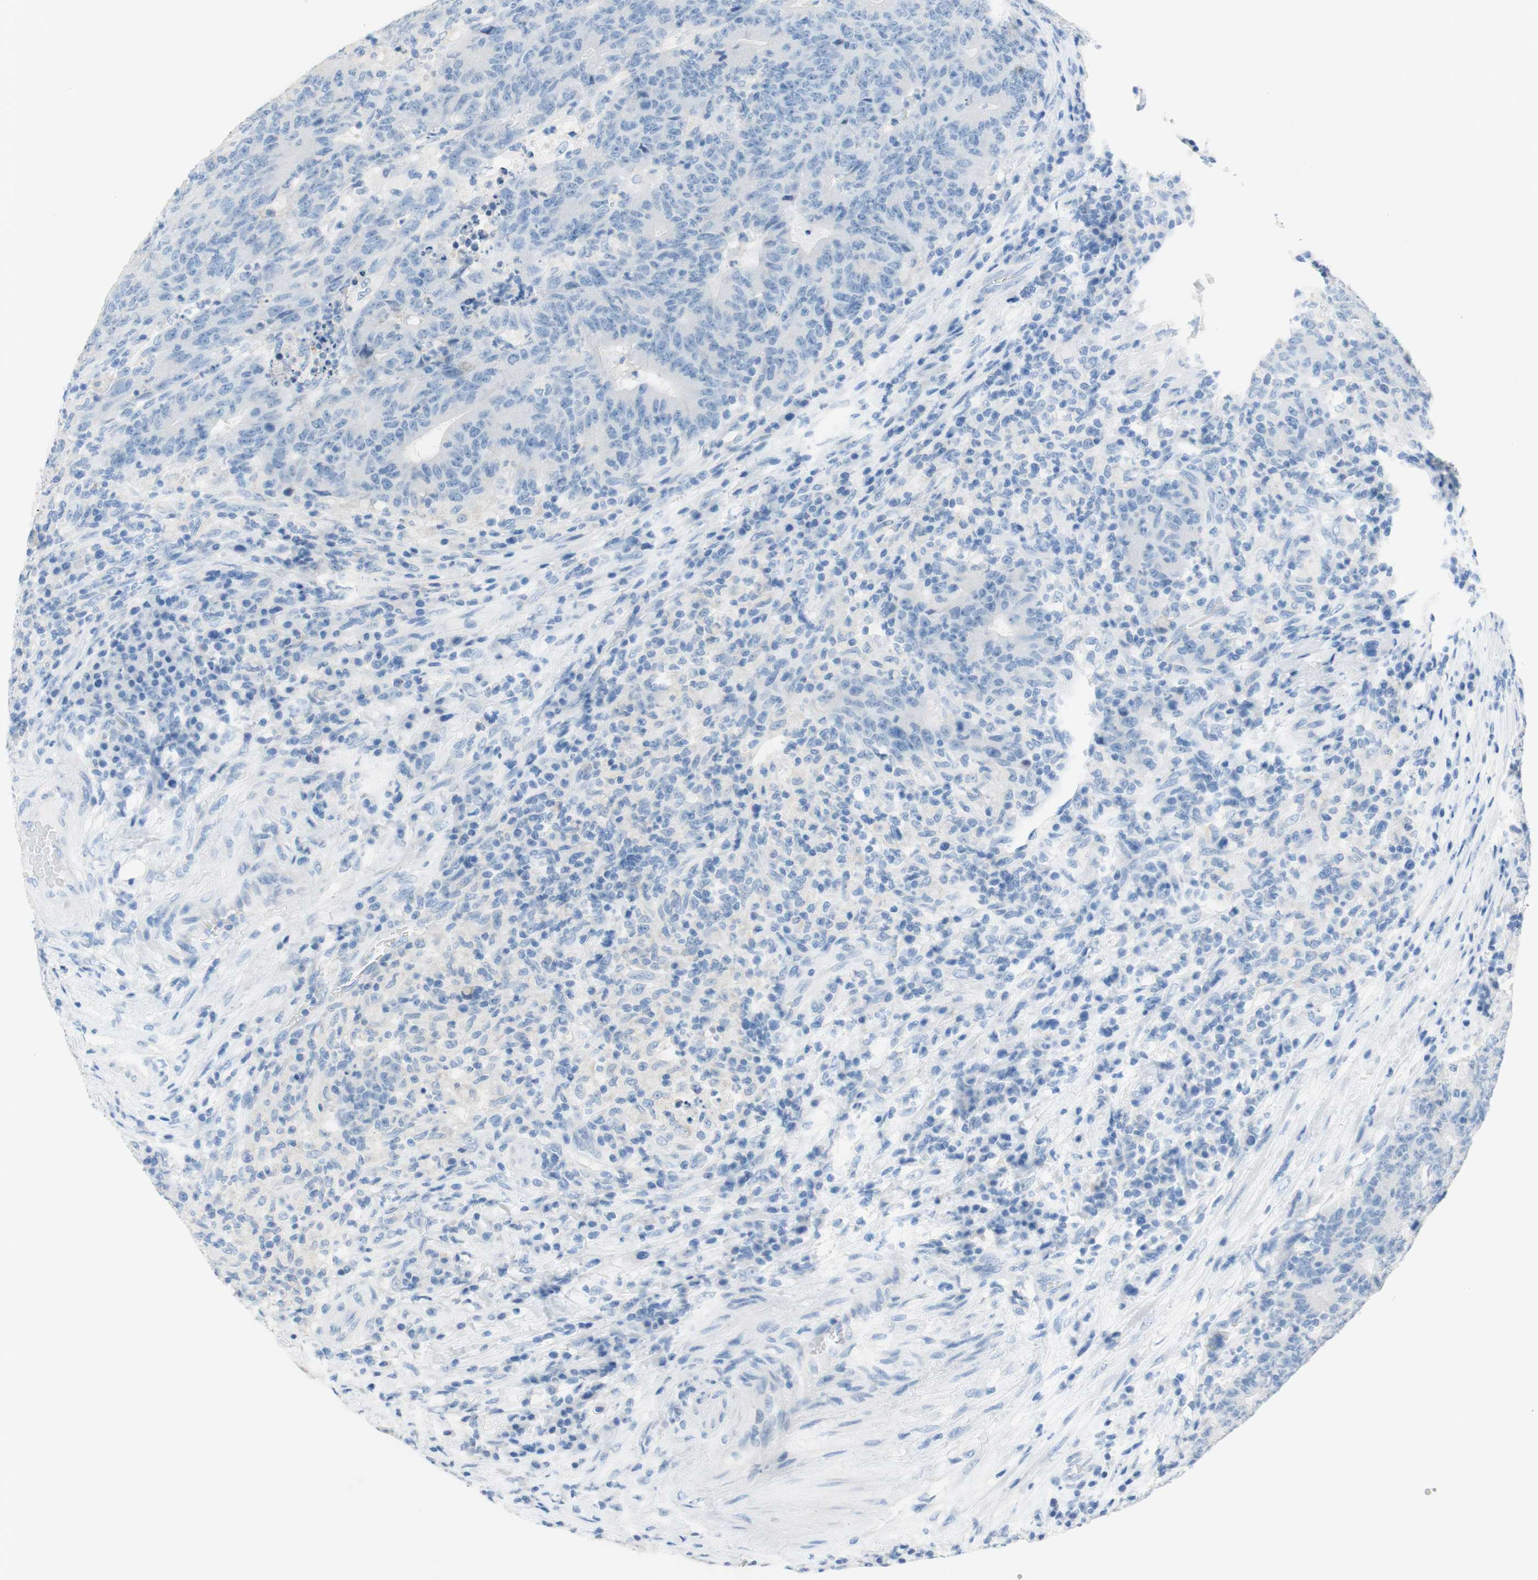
{"staining": {"intensity": "negative", "quantity": "none", "location": "none"}, "tissue": "colorectal cancer", "cell_type": "Tumor cells", "image_type": "cancer", "snomed": [{"axis": "morphology", "description": "Normal tissue, NOS"}, {"axis": "morphology", "description": "Adenocarcinoma, NOS"}, {"axis": "topography", "description": "Colon"}], "caption": "Colorectal cancer (adenocarcinoma) stained for a protein using immunohistochemistry reveals no expression tumor cells.", "gene": "POLR2J3", "patient": {"sex": "female", "age": 75}}